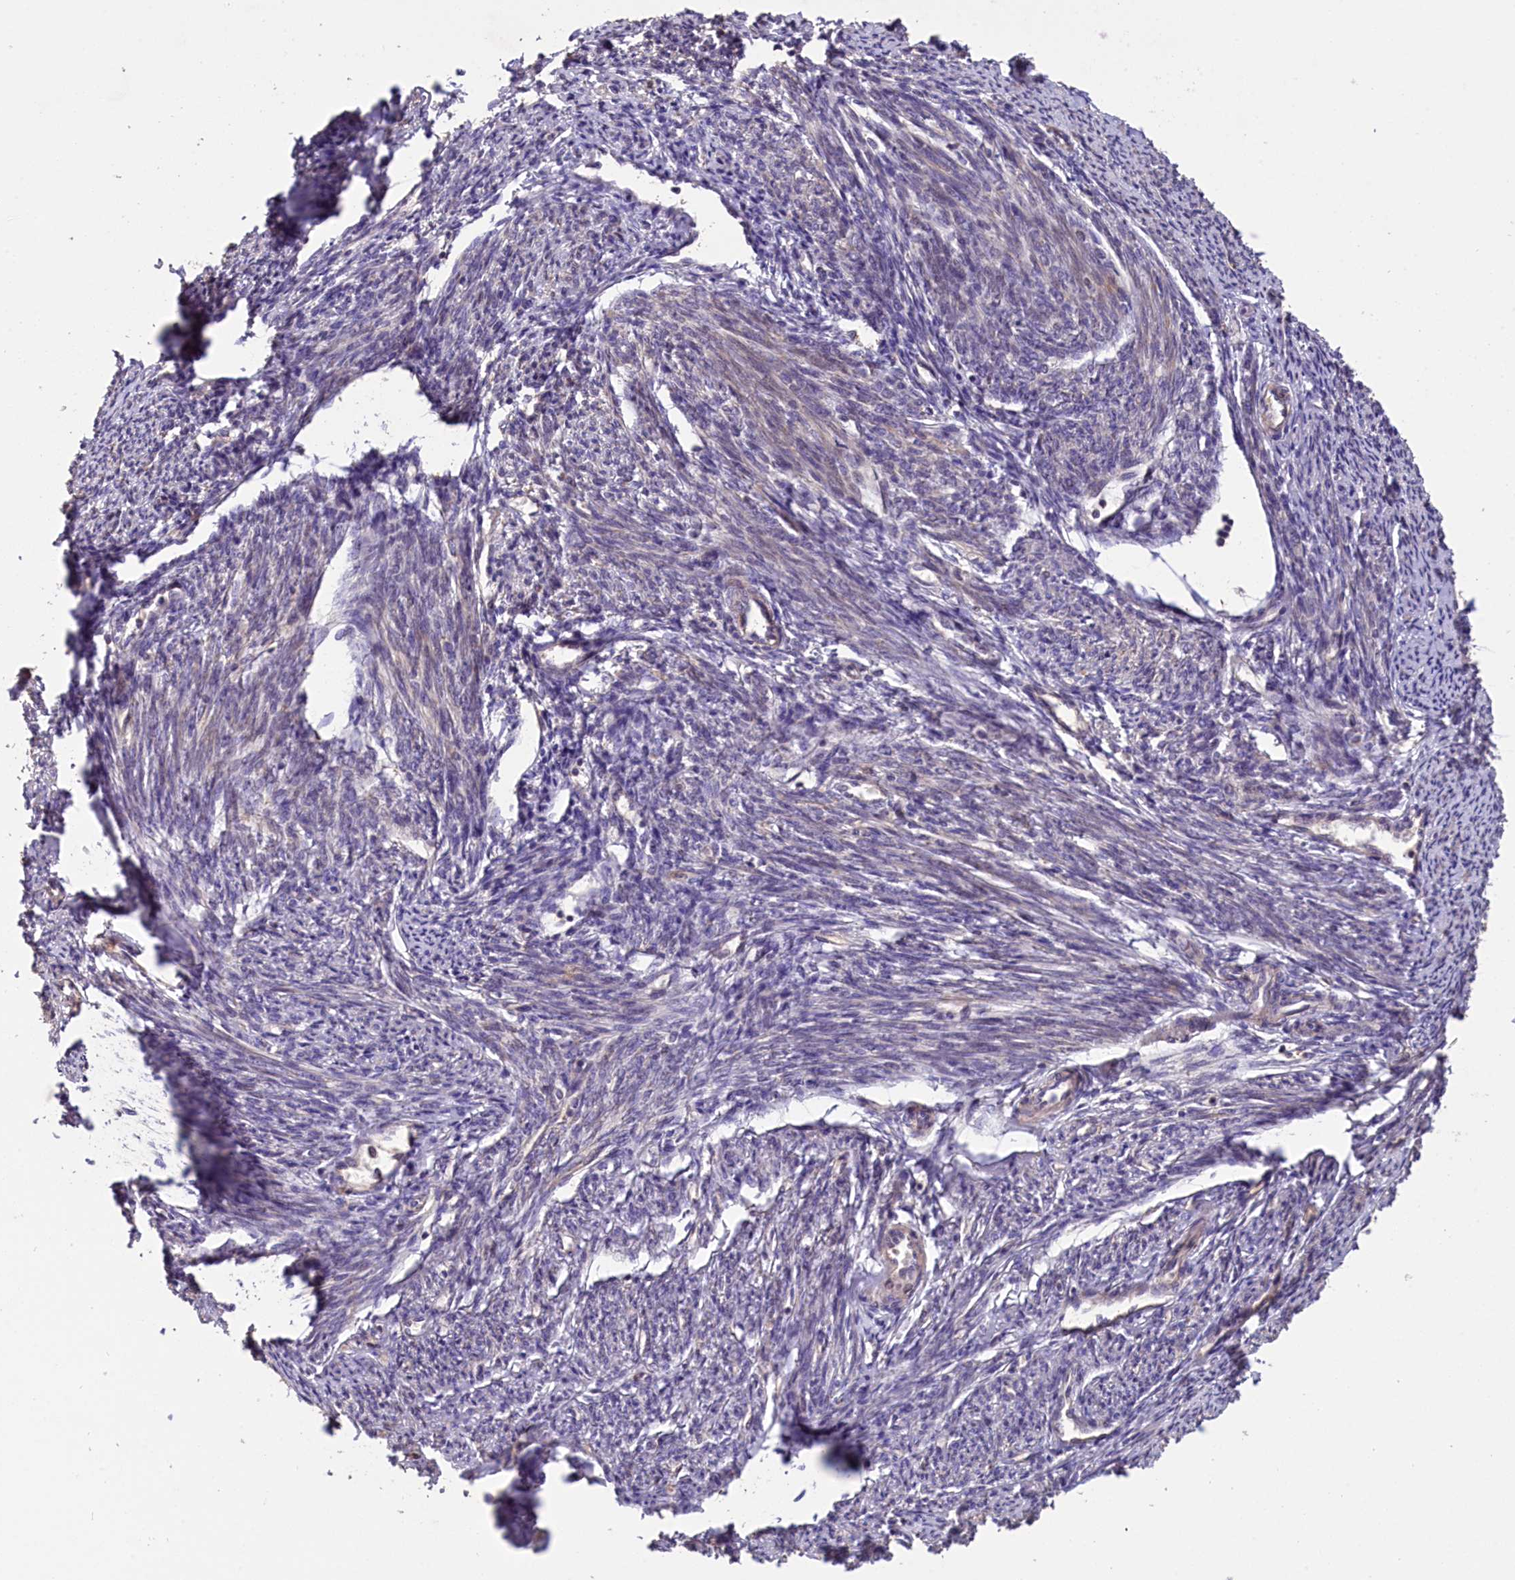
{"staining": {"intensity": "moderate", "quantity": ">75%", "location": "cytoplasmic/membranous"}, "tissue": "smooth muscle", "cell_type": "Smooth muscle cells", "image_type": "normal", "snomed": [{"axis": "morphology", "description": "Normal tissue, NOS"}, {"axis": "topography", "description": "Smooth muscle"}, {"axis": "topography", "description": "Uterus"}], "caption": "Smooth muscle stained for a protein exhibits moderate cytoplasmic/membranous positivity in smooth muscle cells.", "gene": "DNAJB9", "patient": {"sex": "female", "age": 59}}